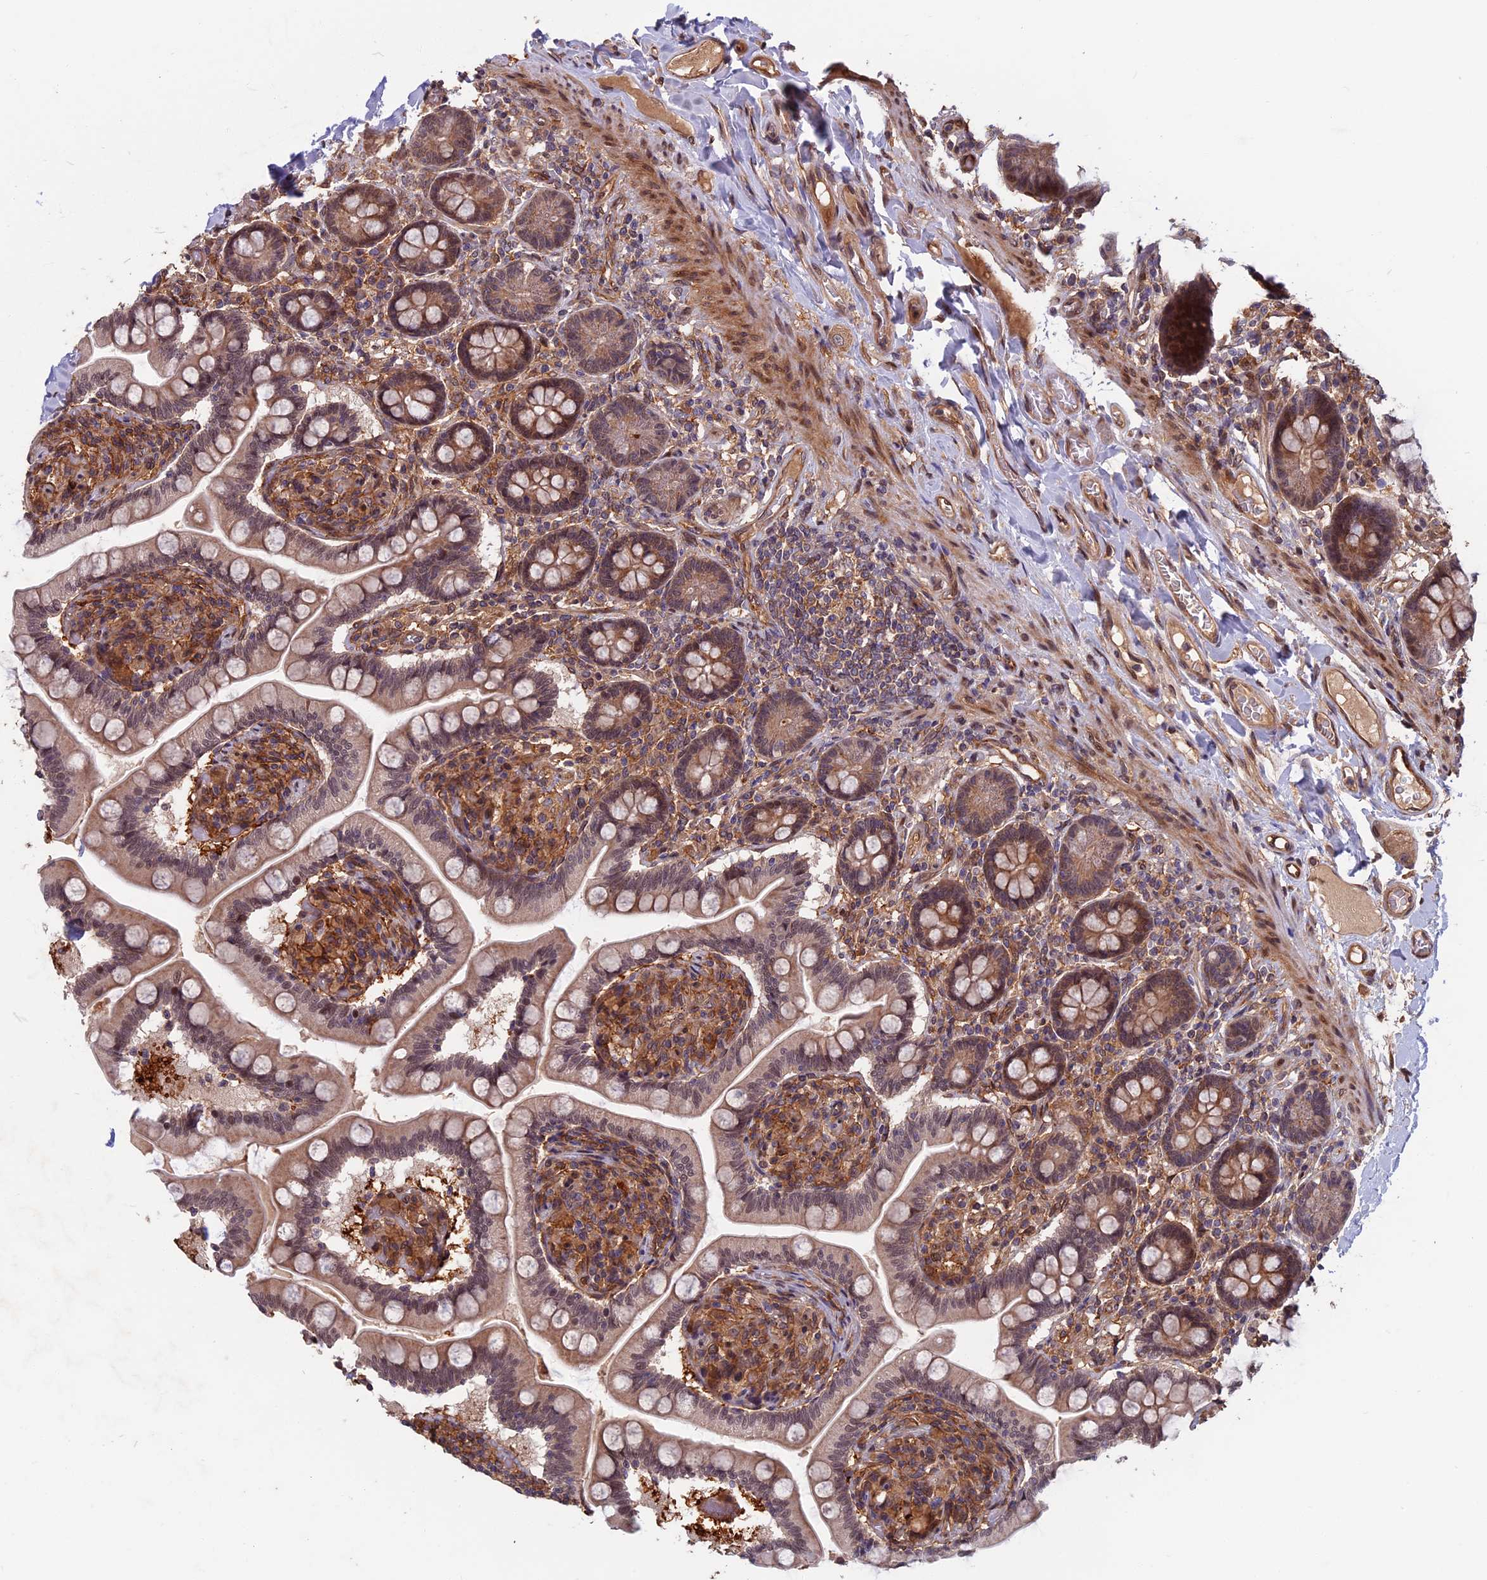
{"staining": {"intensity": "moderate", "quantity": ">75%", "location": "cytoplasmic/membranous,nuclear"}, "tissue": "small intestine", "cell_type": "Glandular cells", "image_type": "normal", "snomed": [{"axis": "morphology", "description": "Normal tissue, NOS"}, {"axis": "topography", "description": "Small intestine"}], "caption": "Immunohistochemistry of normal human small intestine demonstrates medium levels of moderate cytoplasmic/membranous,nuclear positivity in about >75% of glandular cells. (brown staining indicates protein expression, while blue staining denotes nuclei).", "gene": "SPG11", "patient": {"sex": "female", "age": 64}}